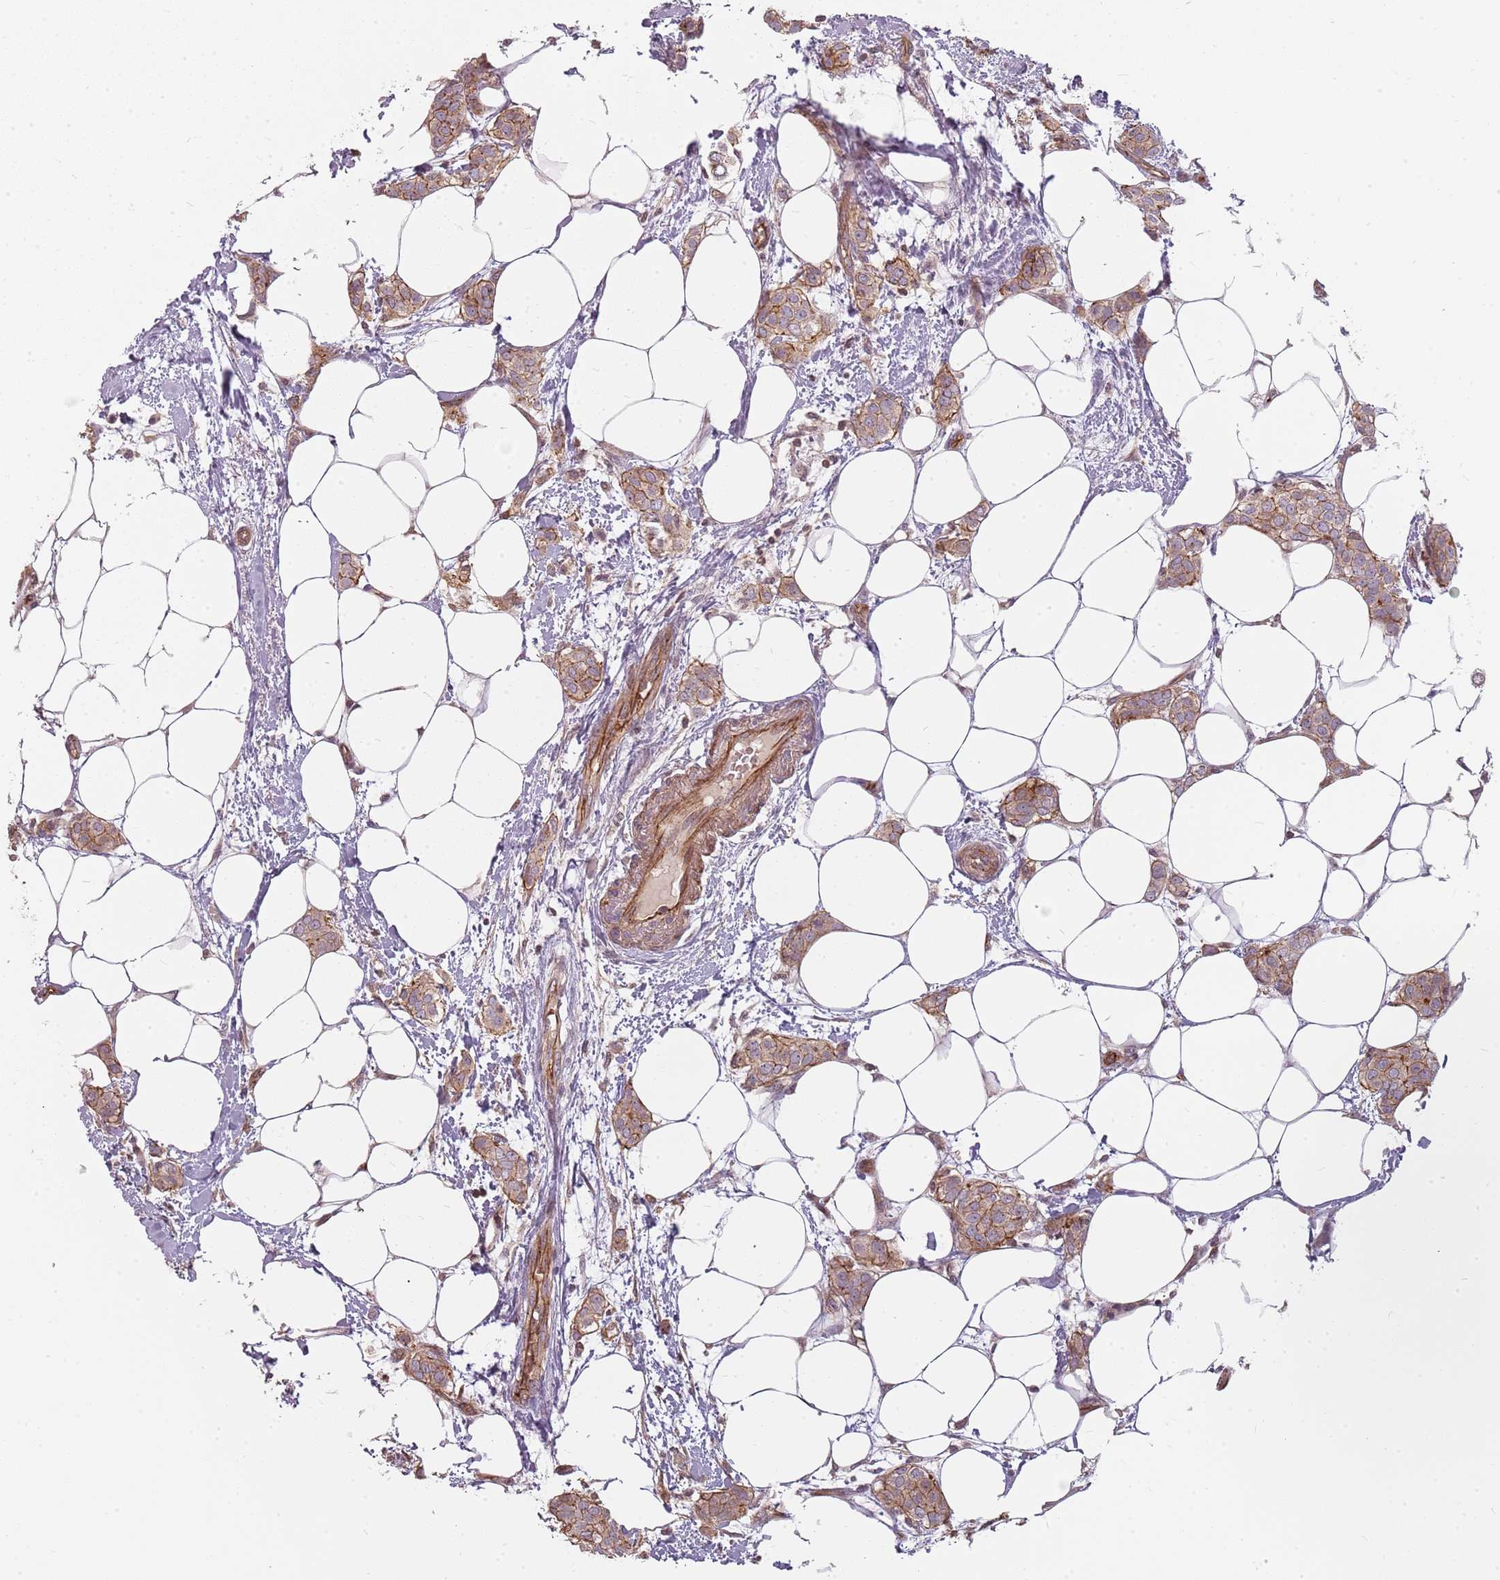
{"staining": {"intensity": "moderate", "quantity": ">75%", "location": "cytoplasmic/membranous"}, "tissue": "breast cancer", "cell_type": "Tumor cells", "image_type": "cancer", "snomed": [{"axis": "morphology", "description": "Duct carcinoma"}, {"axis": "topography", "description": "Breast"}], "caption": "Immunohistochemistry micrograph of neoplastic tissue: human breast cancer stained using IHC shows medium levels of moderate protein expression localized specifically in the cytoplasmic/membranous of tumor cells, appearing as a cytoplasmic/membranous brown color.", "gene": "PPP1R14C", "patient": {"sex": "female", "age": 72}}